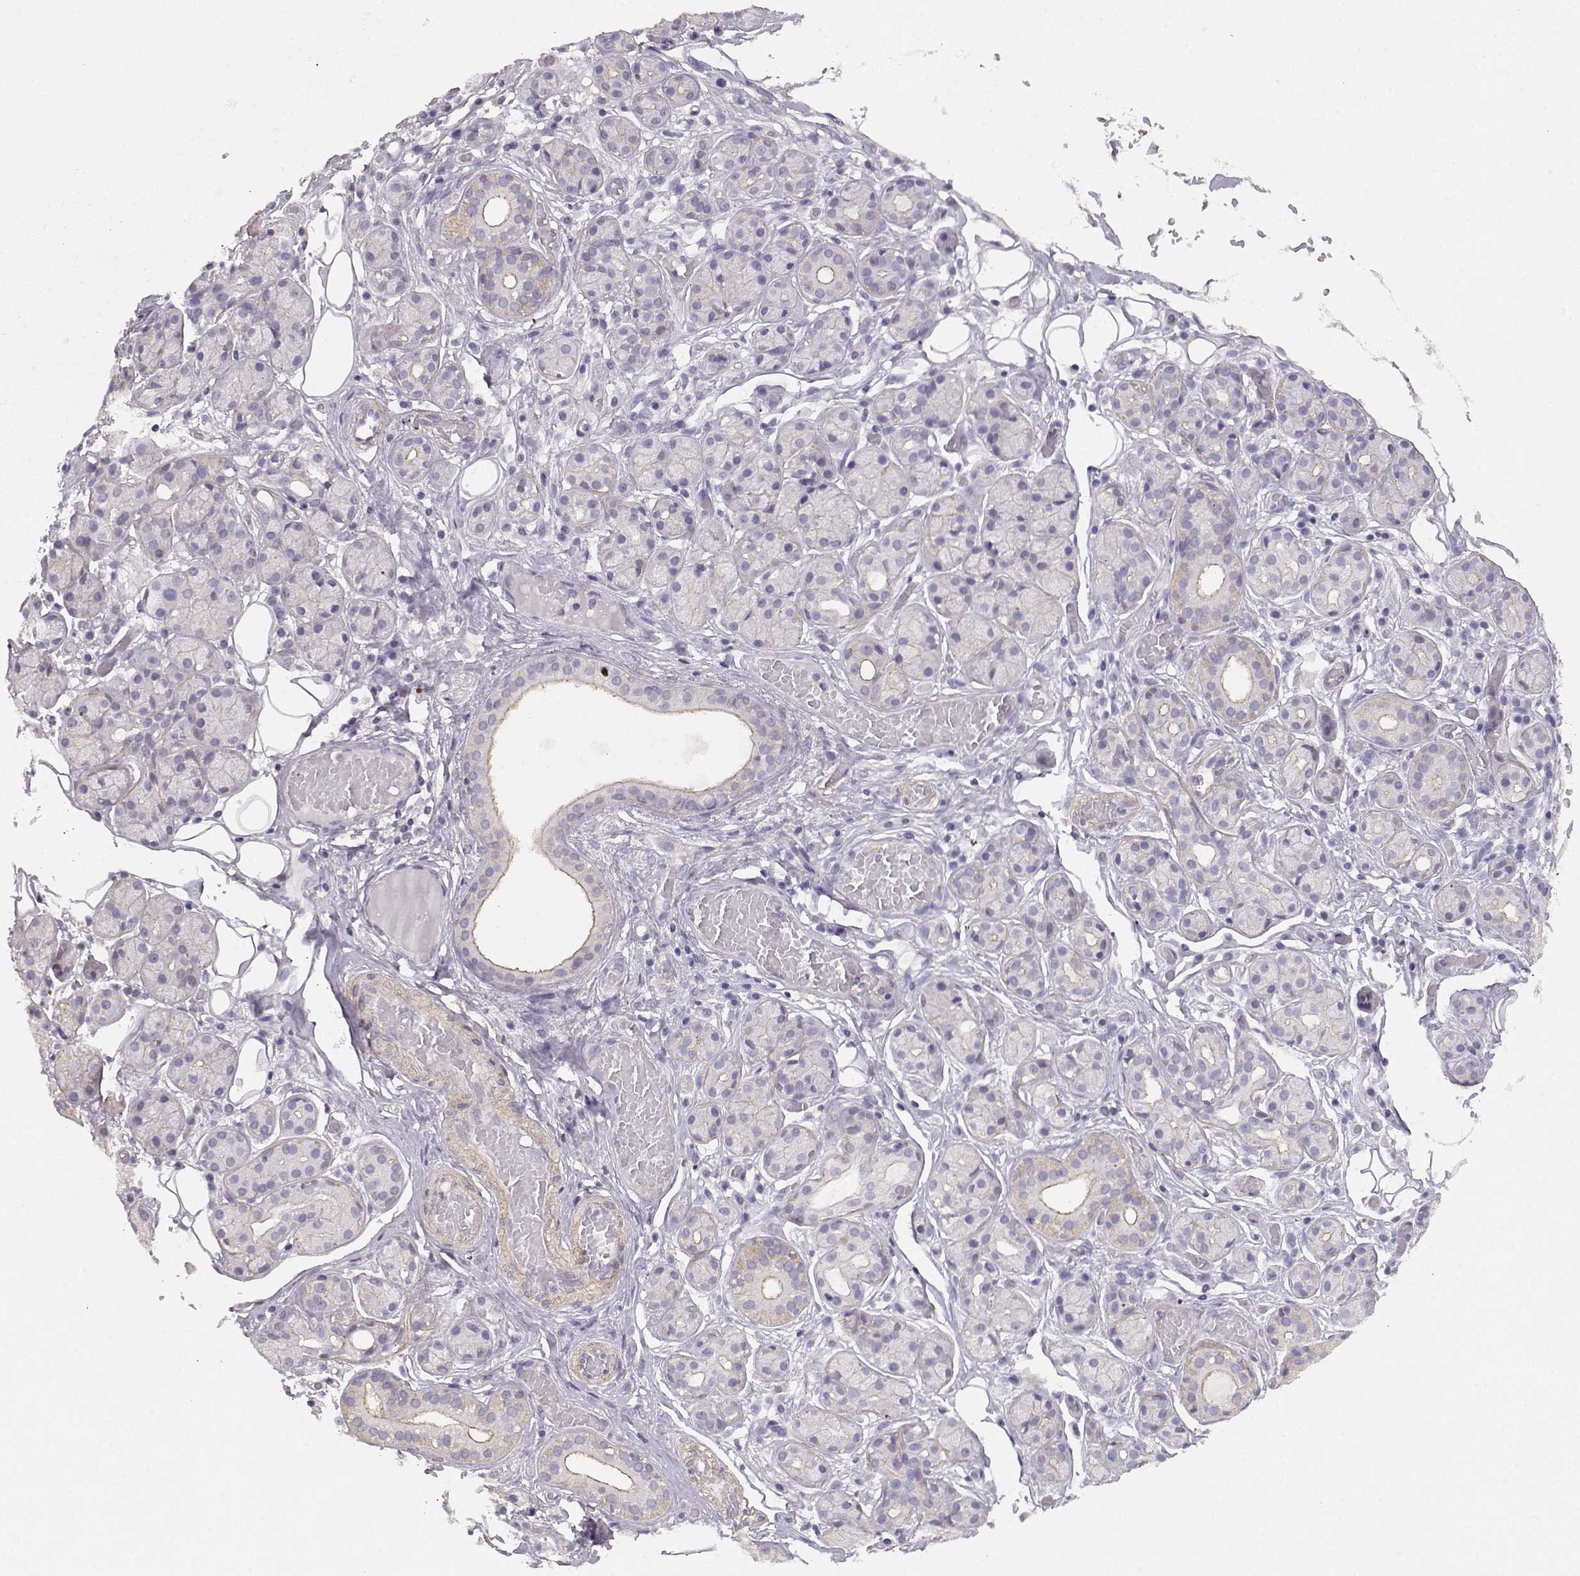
{"staining": {"intensity": "weak", "quantity": "<25%", "location": "cytoplasmic/membranous"}, "tissue": "salivary gland", "cell_type": "Glandular cells", "image_type": "normal", "snomed": [{"axis": "morphology", "description": "Normal tissue, NOS"}, {"axis": "topography", "description": "Salivary gland"}, {"axis": "topography", "description": "Peripheral nerve tissue"}], "caption": "An image of human salivary gland is negative for staining in glandular cells. Nuclei are stained in blue.", "gene": "DAPL1", "patient": {"sex": "male", "age": 71}}